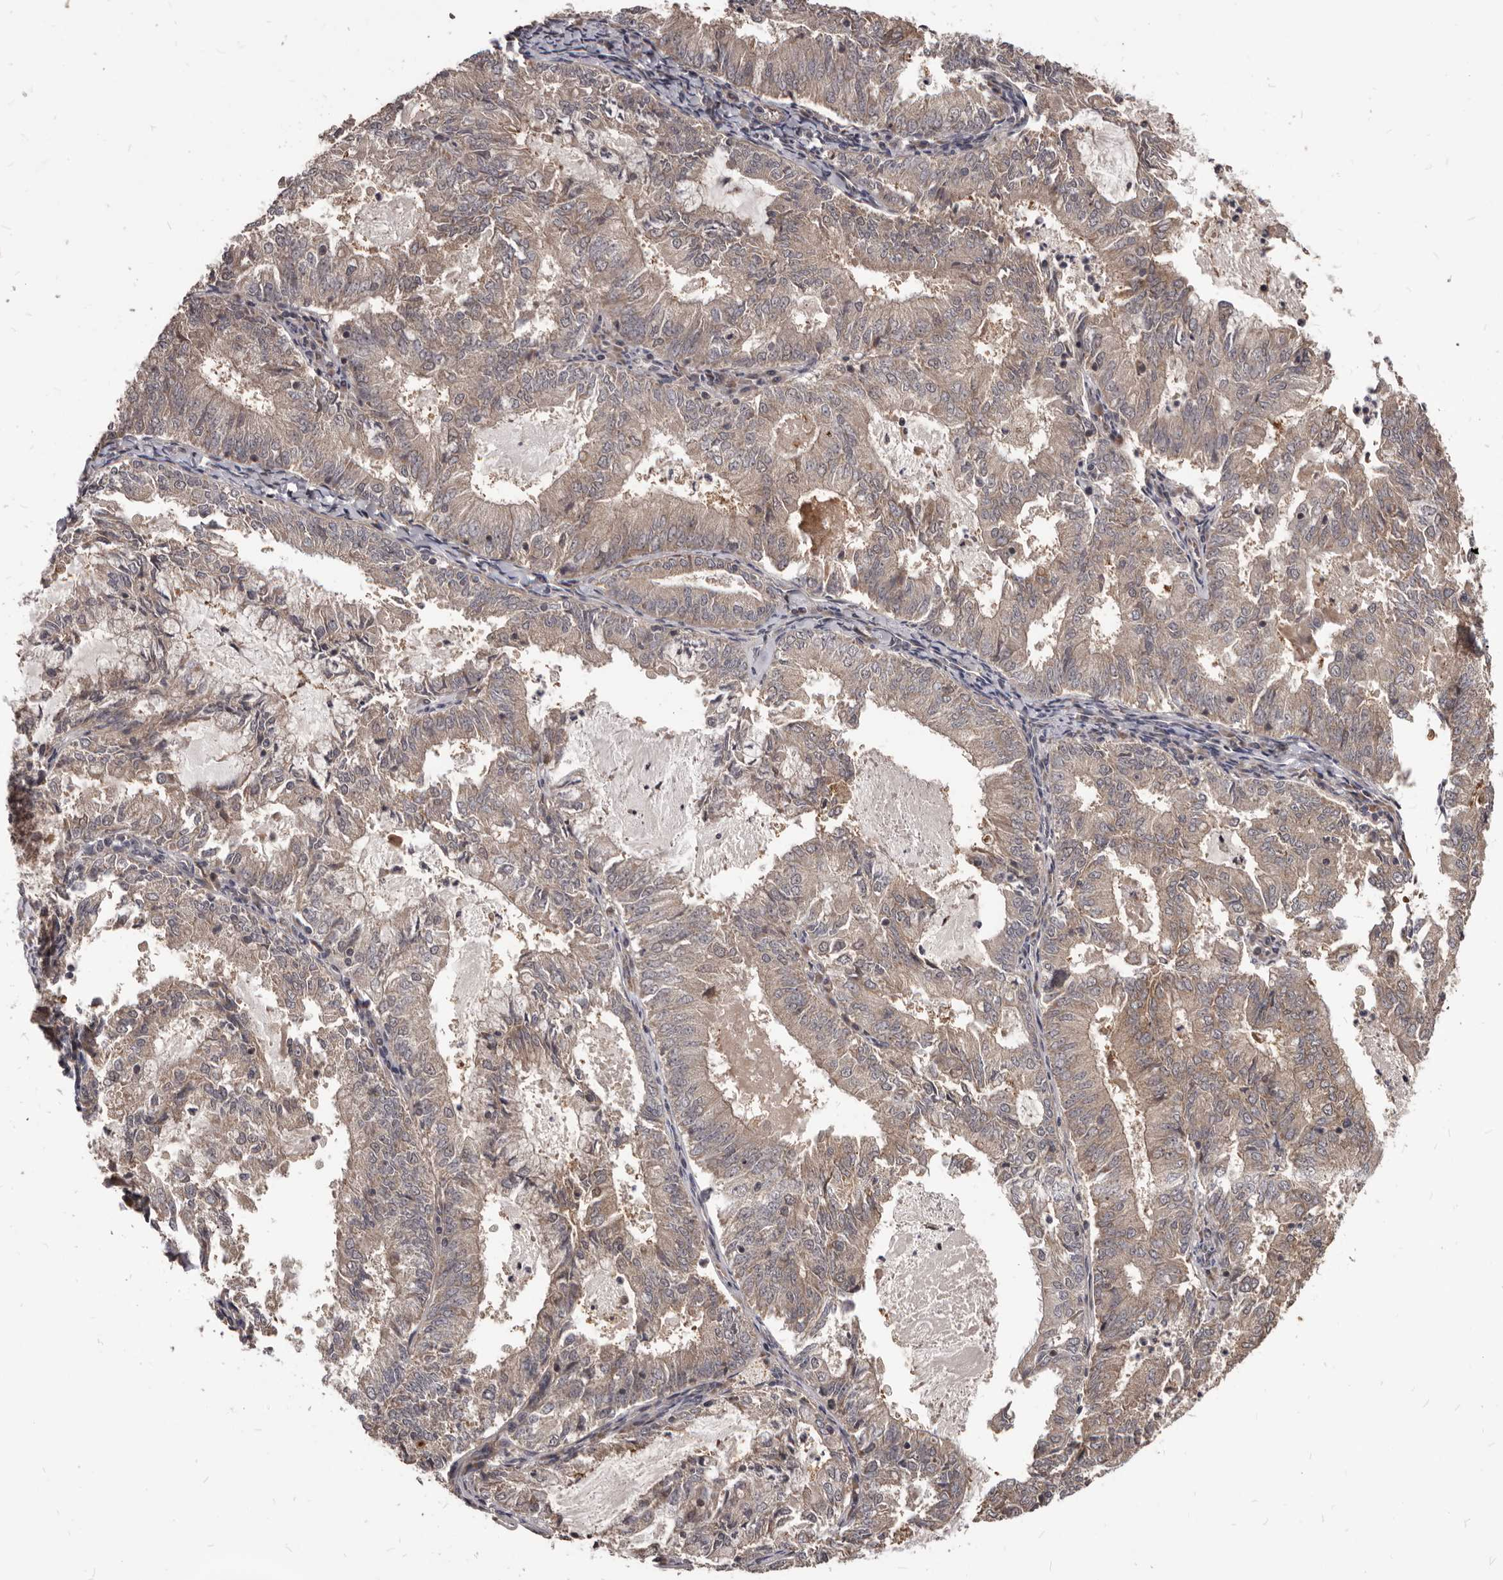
{"staining": {"intensity": "weak", "quantity": ">75%", "location": "cytoplasmic/membranous"}, "tissue": "endometrial cancer", "cell_type": "Tumor cells", "image_type": "cancer", "snomed": [{"axis": "morphology", "description": "Adenocarcinoma, NOS"}, {"axis": "topography", "description": "Endometrium"}], "caption": "Immunohistochemical staining of human endometrial cancer (adenocarcinoma) demonstrates low levels of weak cytoplasmic/membranous positivity in approximately >75% of tumor cells. (Brightfield microscopy of DAB IHC at high magnification).", "gene": "GABPB2", "patient": {"sex": "female", "age": 57}}